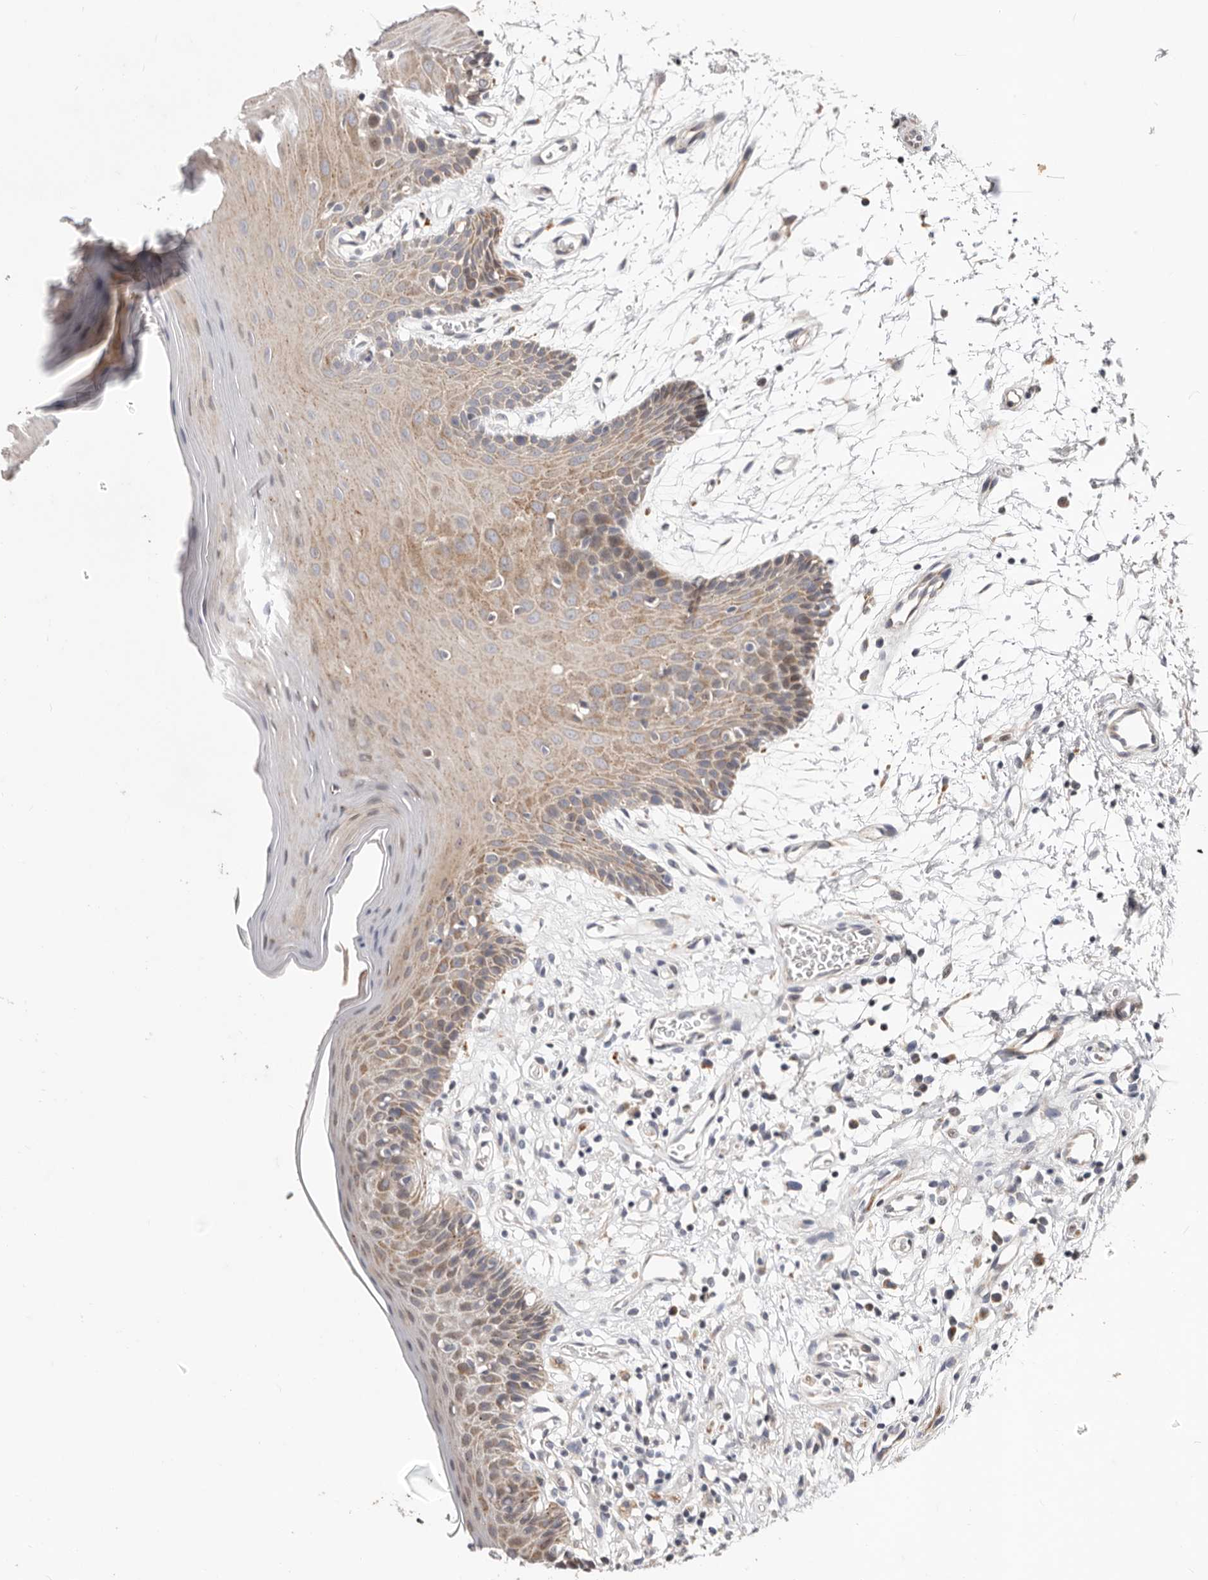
{"staining": {"intensity": "moderate", "quantity": "25%-75%", "location": "cytoplasmic/membranous"}, "tissue": "oral mucosa", "cell_type": "Squamous epithelial cells", "image_type": "normal", "snomed": [{"axis": "morphology", "description": "Normal tissue, NOS"}, {"axis": "morphology", "description": "Squamous cell carcinoma, NOS"}, {"axis": "topography", "description": "Skeletal muscle"}, {"axis": "topography", "description": "Oral tissue"}, {"axis": "topography", "description": "Salivary gland"}, {"axis": "topography", "description": "Head-Neck"}], "caption": "Unremarkable oral mucosa displays moderate cytoplasmic/membranous positivity in approximately 25%-75% of squamous epithelial cells, visualized by immunohistochemistry. (brown staining indicates protein expression, while blue staining denotes nuclei).", "gene": "TOR3A", "patient": {"sex": "male", "age": 54}}